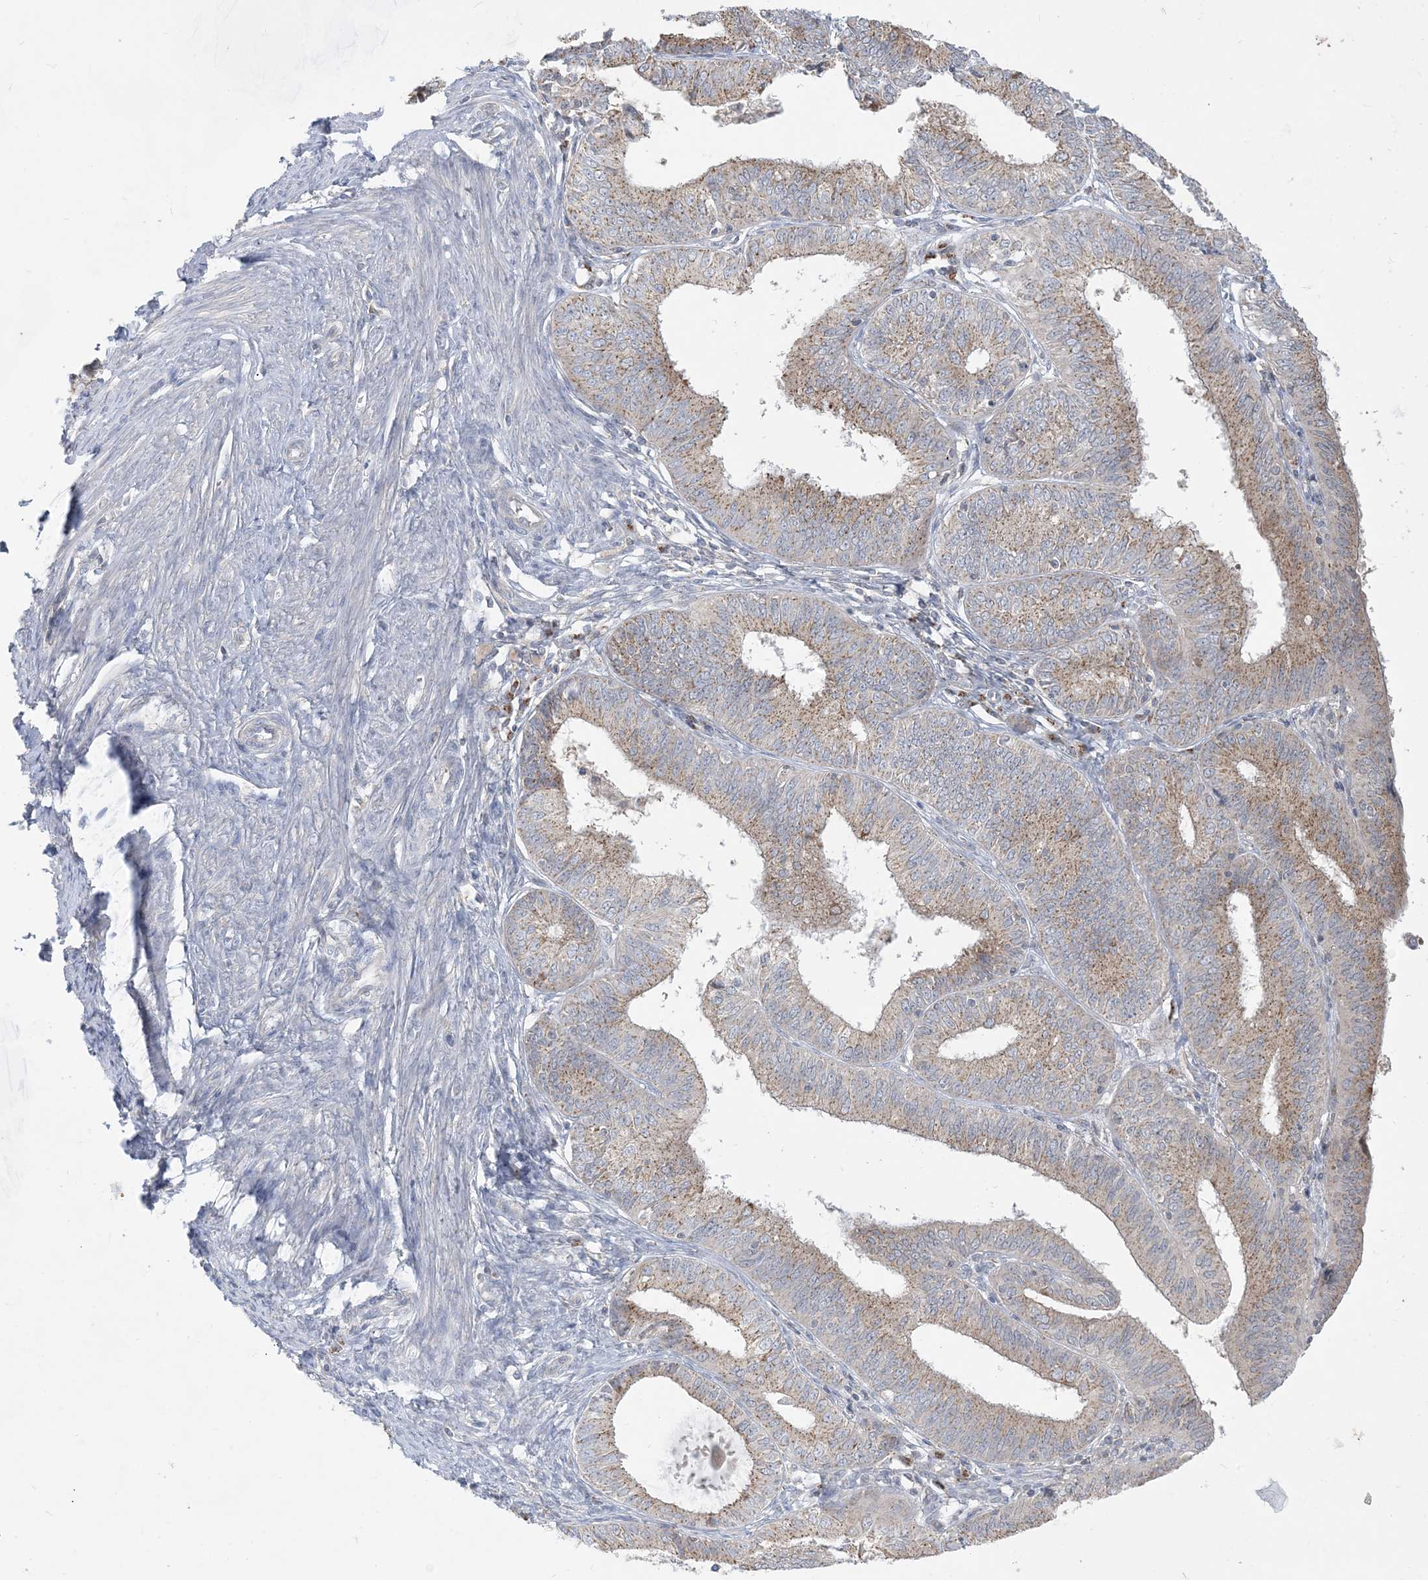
{"staining": {"intensity": "moderate", "quantity": ">75%", "location": "cytoplasmic/membranous"}, "tissue": "endometrial cancer", "cell_type": "Tumor cells", "image_type": "cancer", "snomed": [{"axis": "morphology", "description": "Adenocarcinoma, NOS"}, {"axis": "topography", "description": "Endometrium"}], "caption": "IHC histopathology image of endometrial cancer stained for a protein (brown), which demonstrates medium levels of moderate cytoplasmic/membranous staining in approximately >75% of tumor cells.", "gene": "CCDC14", "patient": {"sex": "female", "age": 51}}